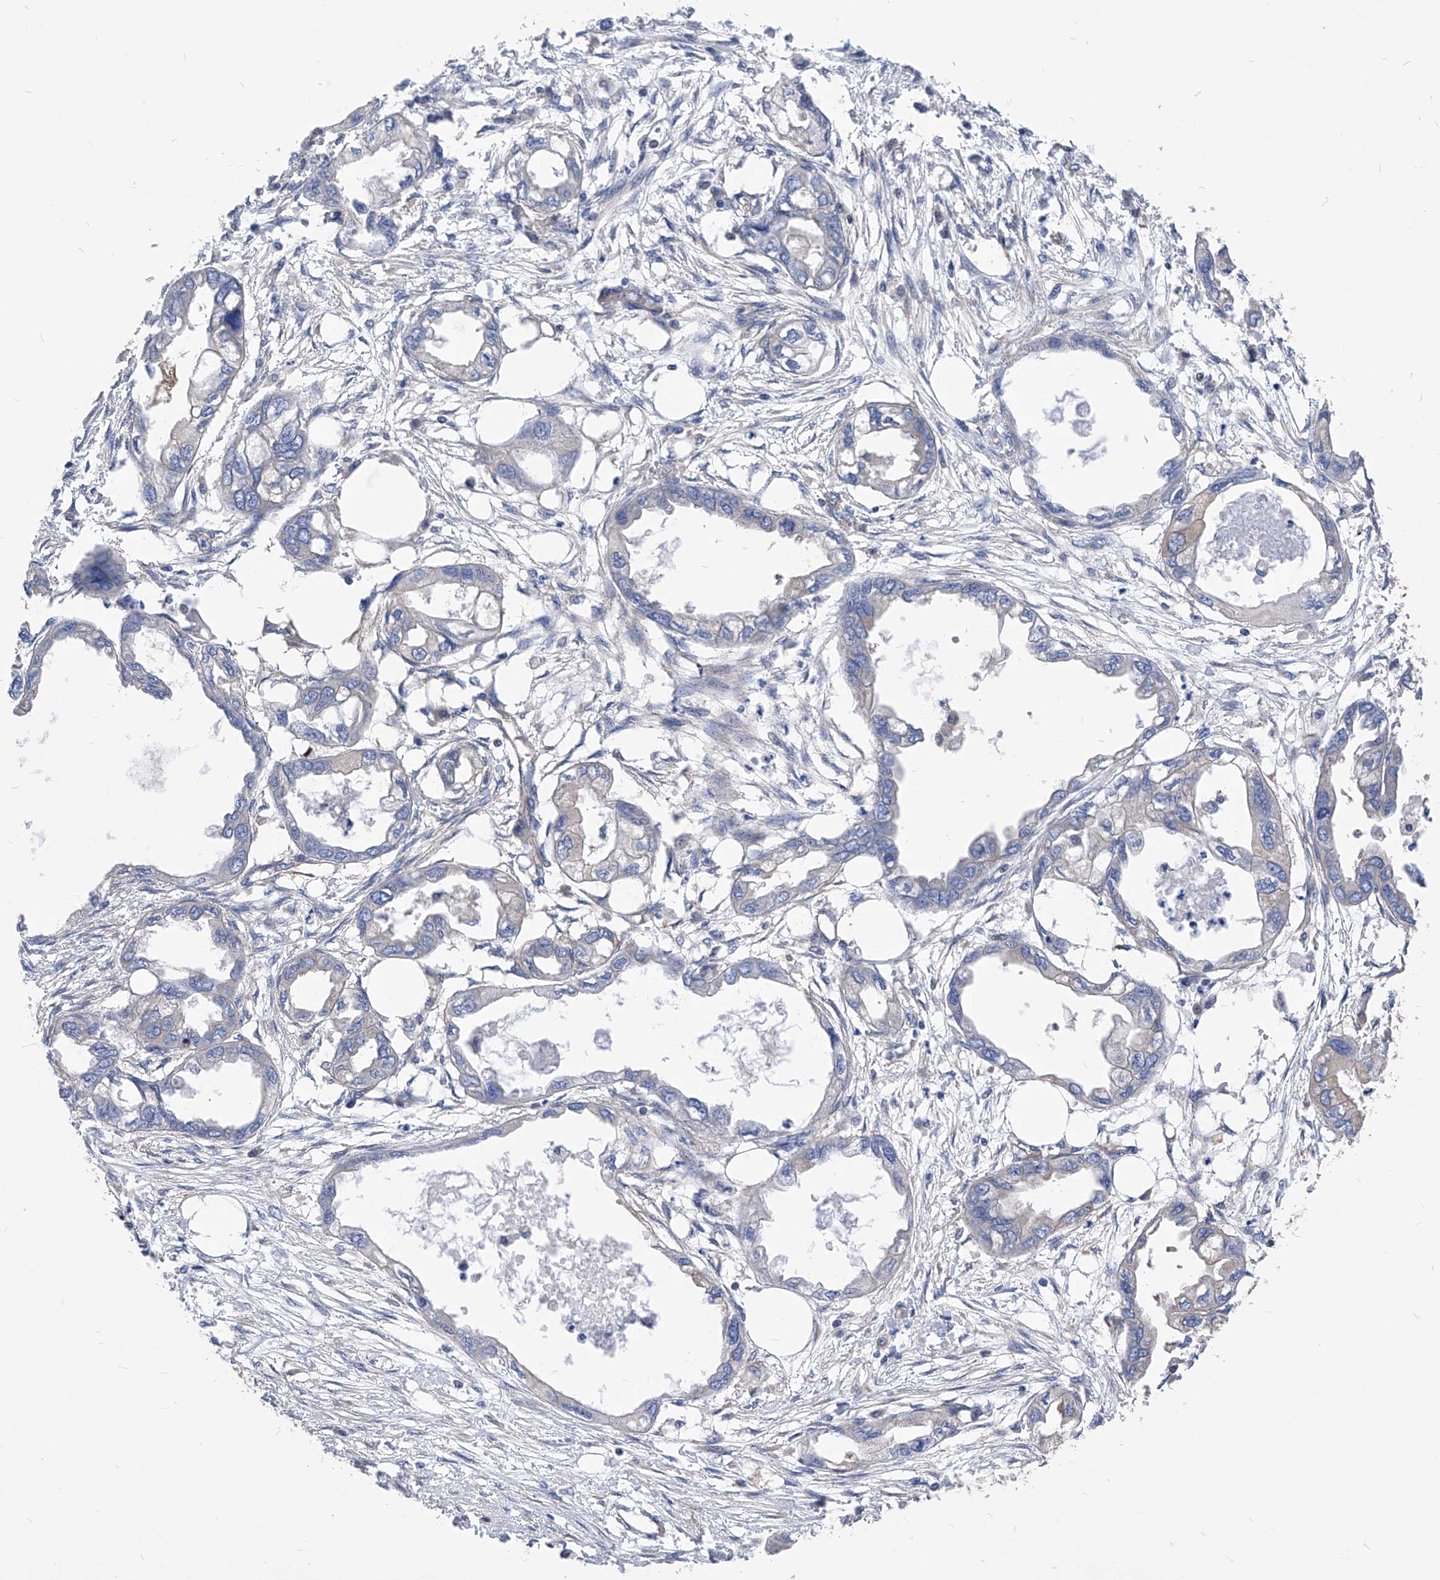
{"staining": {"intensity": "negative", "quantity": "none", "location": "none"}, "tissue": "endometrial cancer", "cell_type": "Tumor cells", "image_type": "cancer", "snomed": [{"axis": "morphology", "description": "Adenocarcinoma, NOS"}, {"axis": "morphology", "description": "Adenocarcinoma, metastatic, NOS"}, {"axis": "topography", "description": "Adipose tissue"}, {"axis": "topography", "description": "Endometrium"}], "caption": "Immunohistochemical staining of human metastatic adenocarcinoma (endometrial) displays no significant positivity in tumor cells.", "gene": "XPNPEP1", "patient": {"sex": "female", "age": 67}}